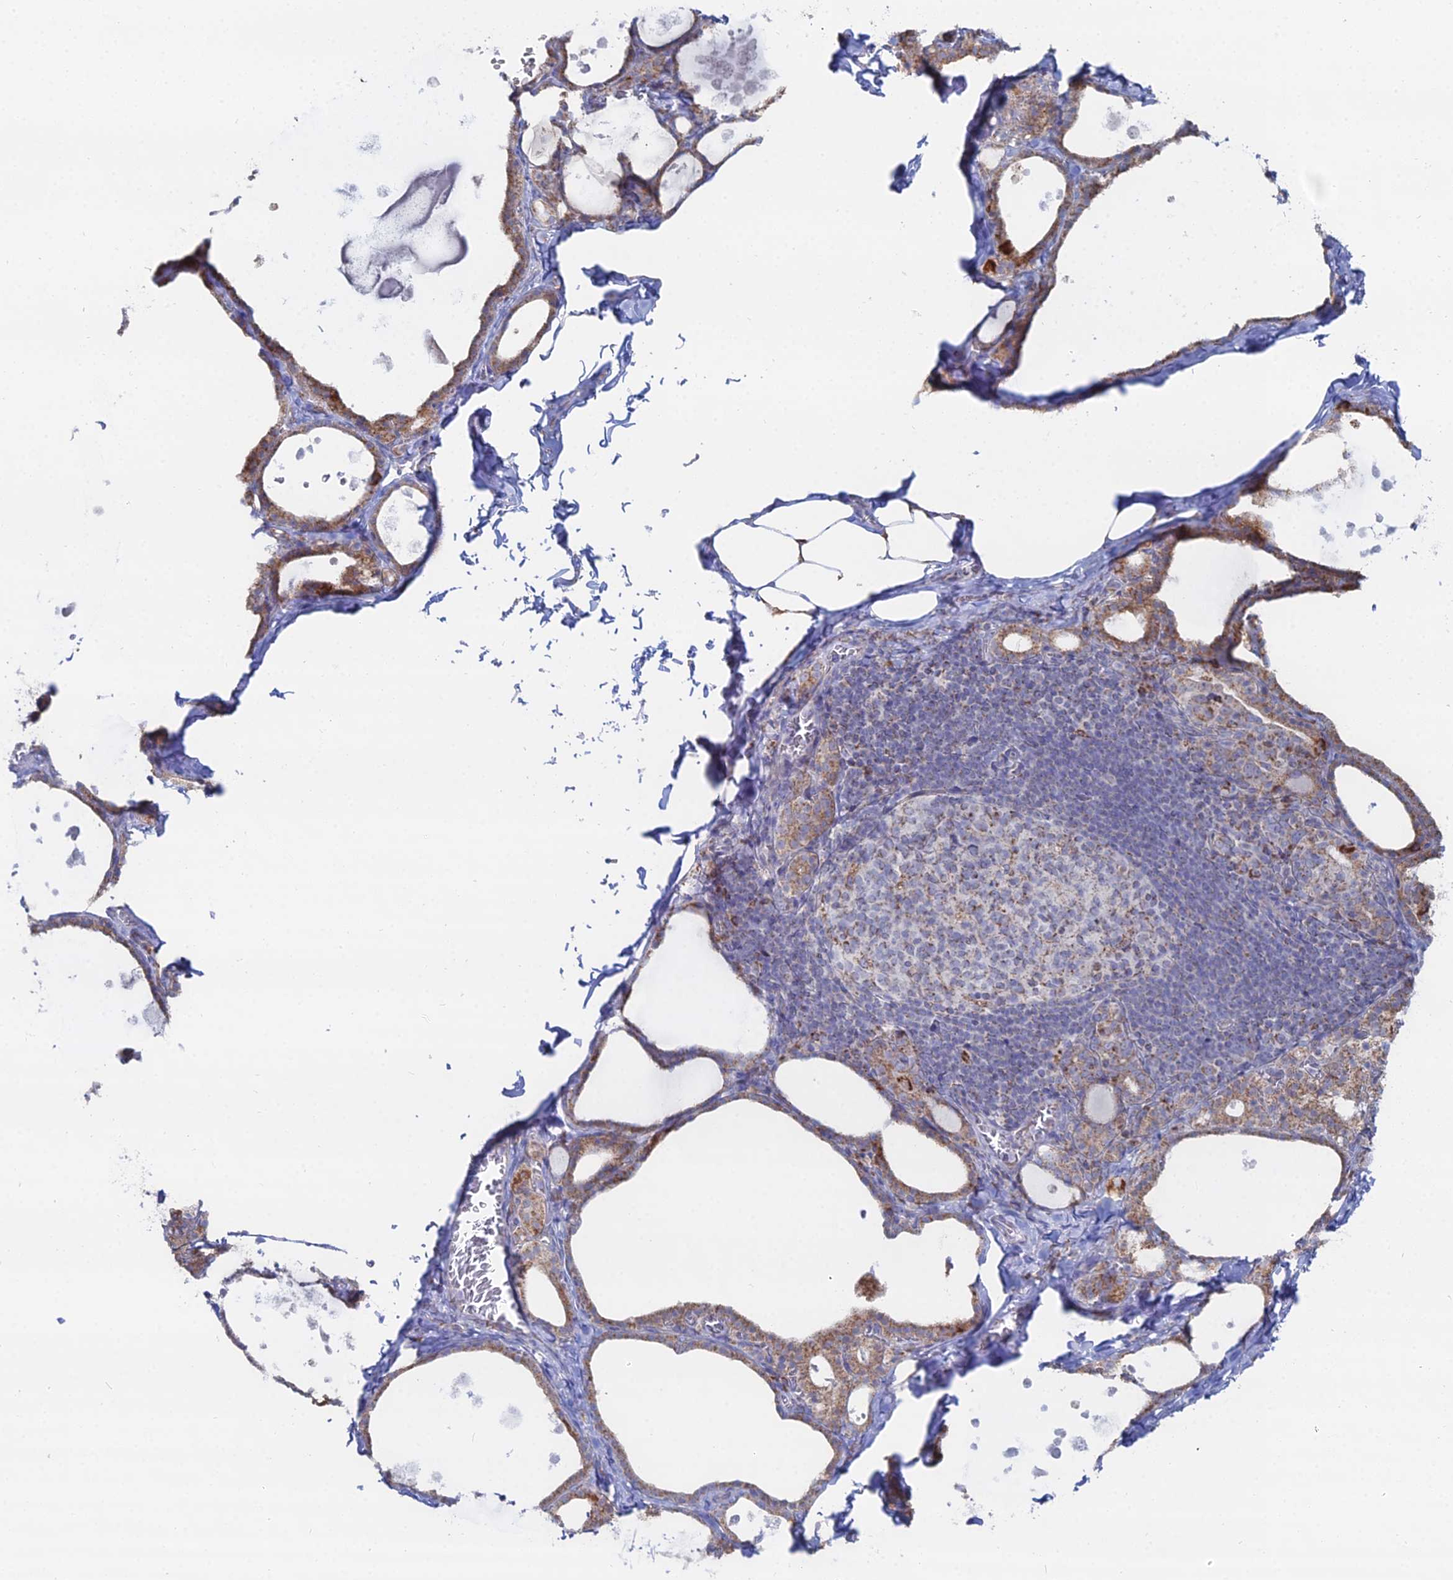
{"staining": {"intensity": "moderate", "quantity": ">75%", "location": "cytoplasmic/membranous"}, "tissue": "thyroid gland", "cell_type": "Glandular cells", "image_type": "normal", "snomed": [{"axis": "morphology", "description": "Normal tissue, NOS"}, {"axis": "topography", "description": "Thyroid gland"}], "caption": "Glandular cells demonstrate moderate cytoplasmic/membranous staining in approximately >75% of cells in unremarkable thyroid gland.", "gene": "MPC1", "patient": {"sex": "male", "age": 56}}